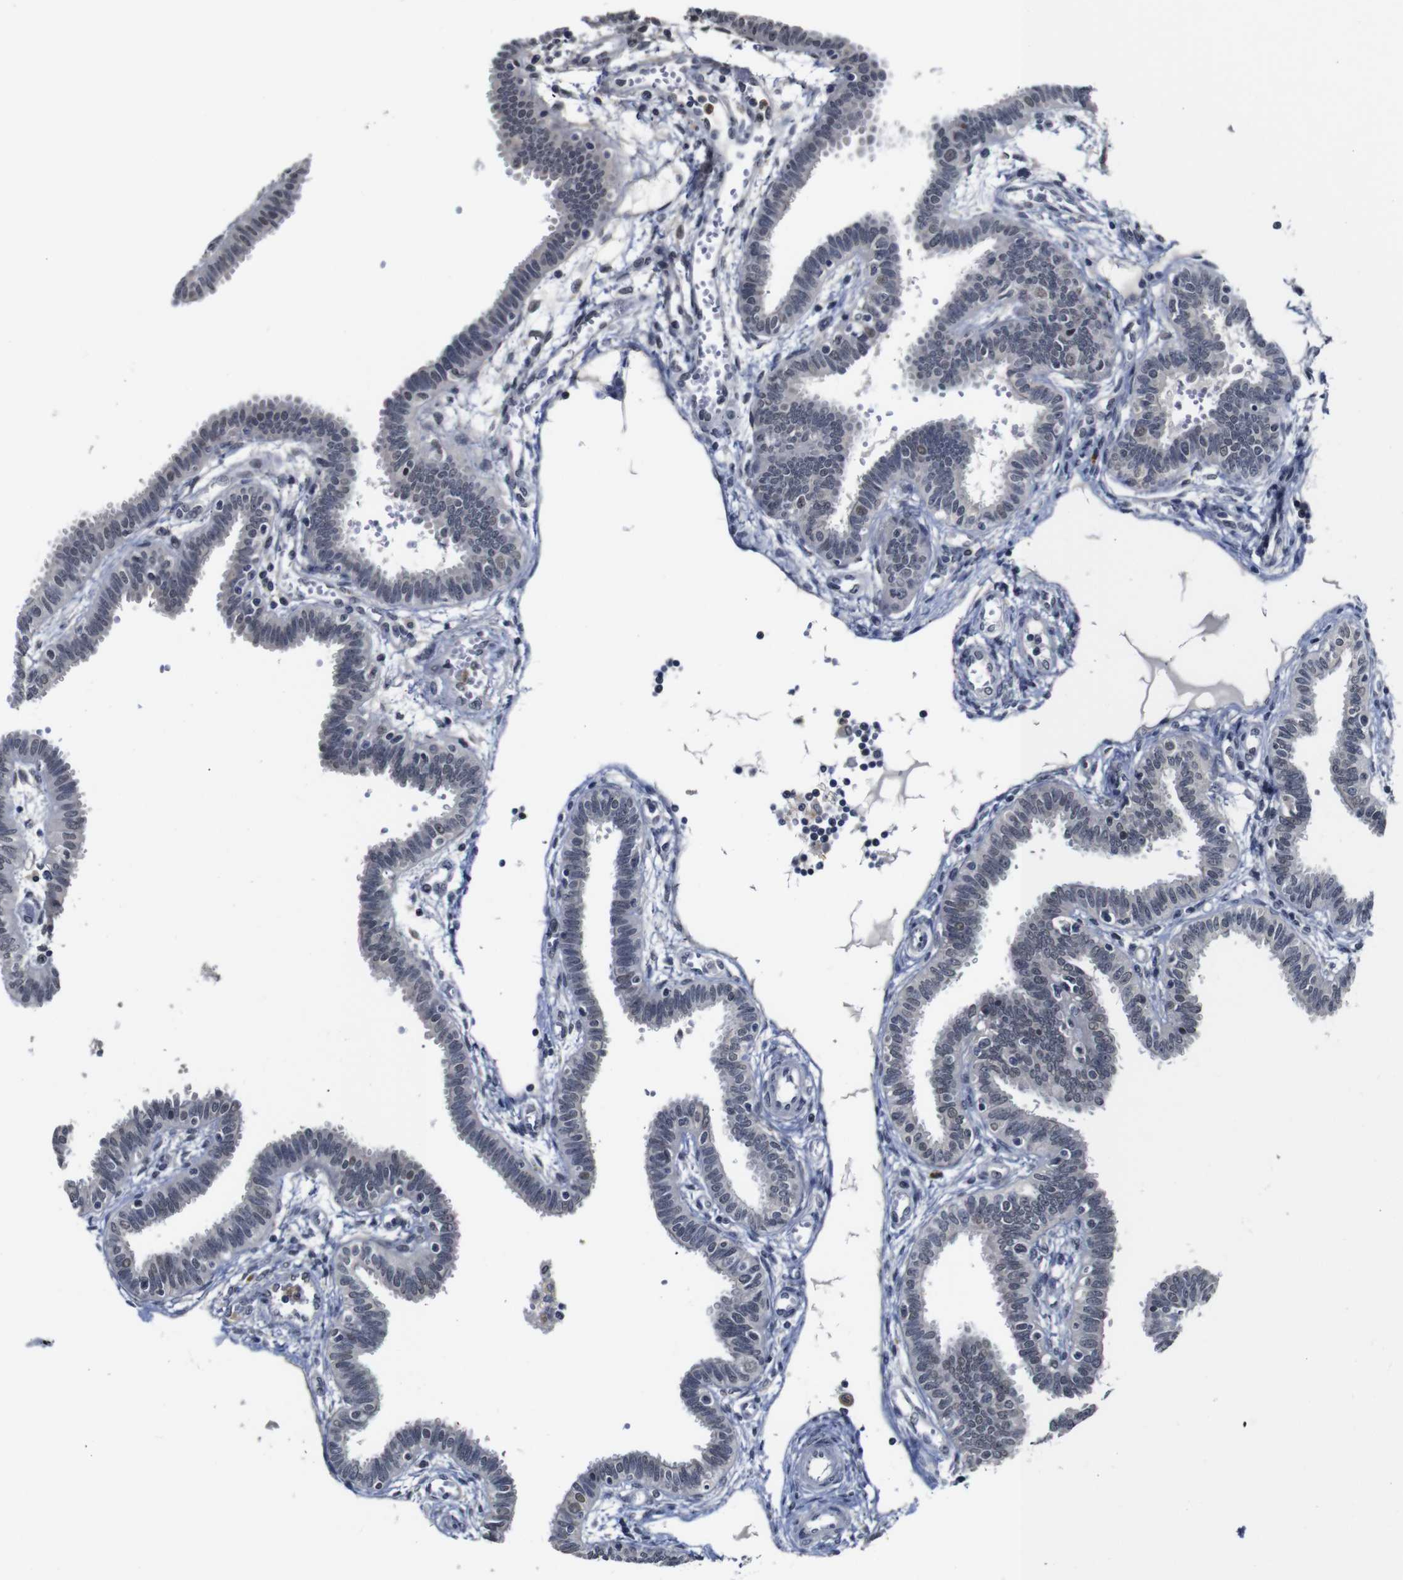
{"staining": {"intensity": "negative", "quantity": "none", "location": "none"}, "tissue": "fallopian tube", "cell_type": "Glandular cells", "image_type": "normal", "snomed": [{"axis": "morphology", "description": "Normal tissue, NOS"}, {"axis": "topography", "description": "Fallopian tube"}], "caption": "Fallopian tube was stained to show a protein in brown. There is no significant positivity in glandular cells. (DAB (3,3'-diaminobenzidine) immunohistochemistry (IHC) visualized using brightfield microscopy, high magnification).", "gene": "NTRK3", "patient": {"sex": "female", "age": 32}}